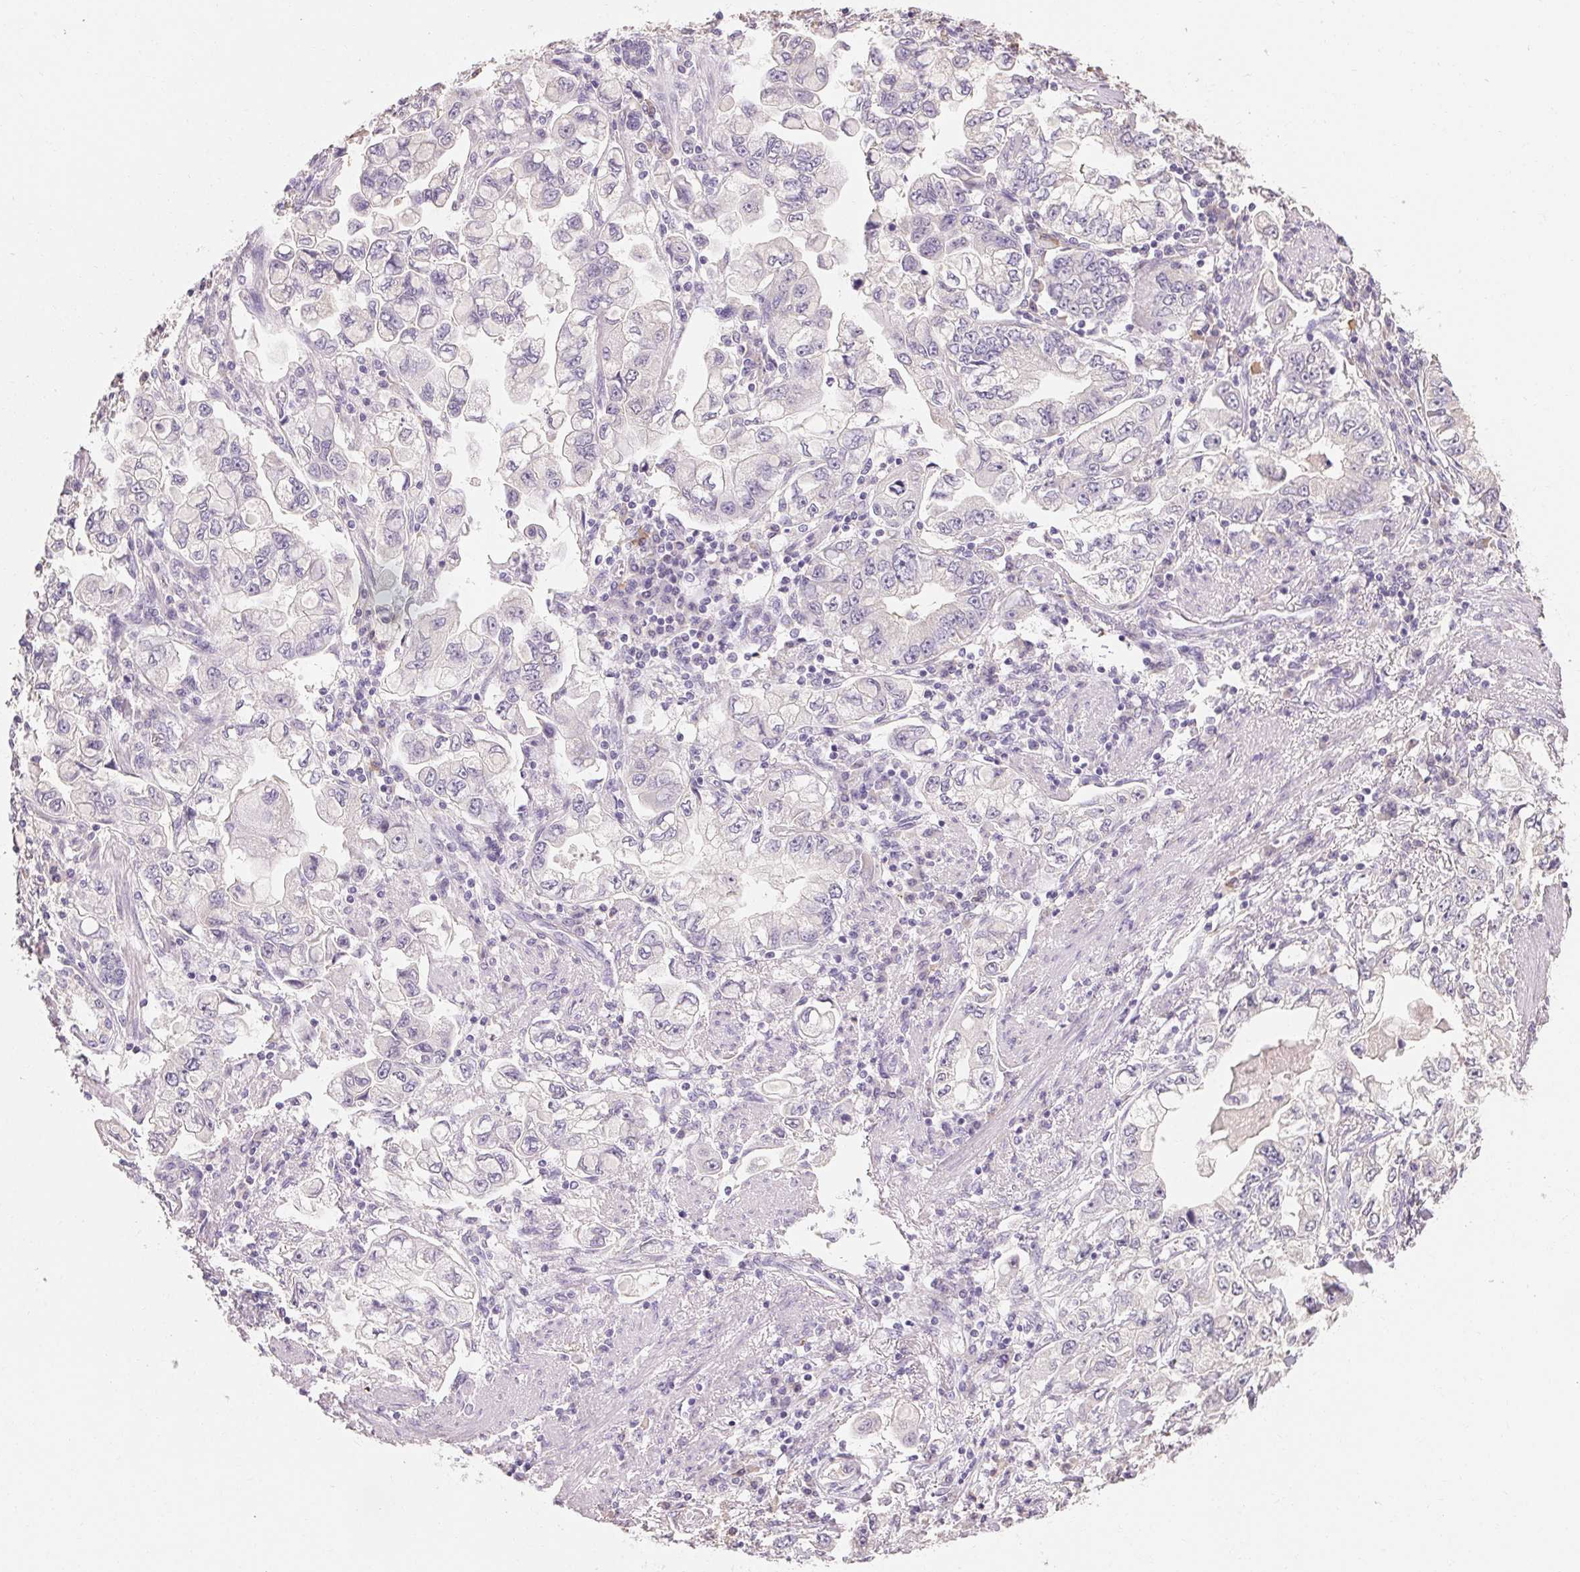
{"staining": {"intensity": "negative", "quantity": "none", "location": "none"}, "tissue": "stomach cancer", "cell_type": "Tumor cells", "image_type": "cancer", "snomed": [{"axis": "morphology", "description": "Adenocarcinoma, NOS"}, {"axis": "topography", "description": "Stomach, lower"}], "caption": "A photomicrograph of human adenocarcinoma (stomach) is negative for staining in tumor cells.", "gene": "MAP7D2", "patient": {"sex": "female", "age": 93}}